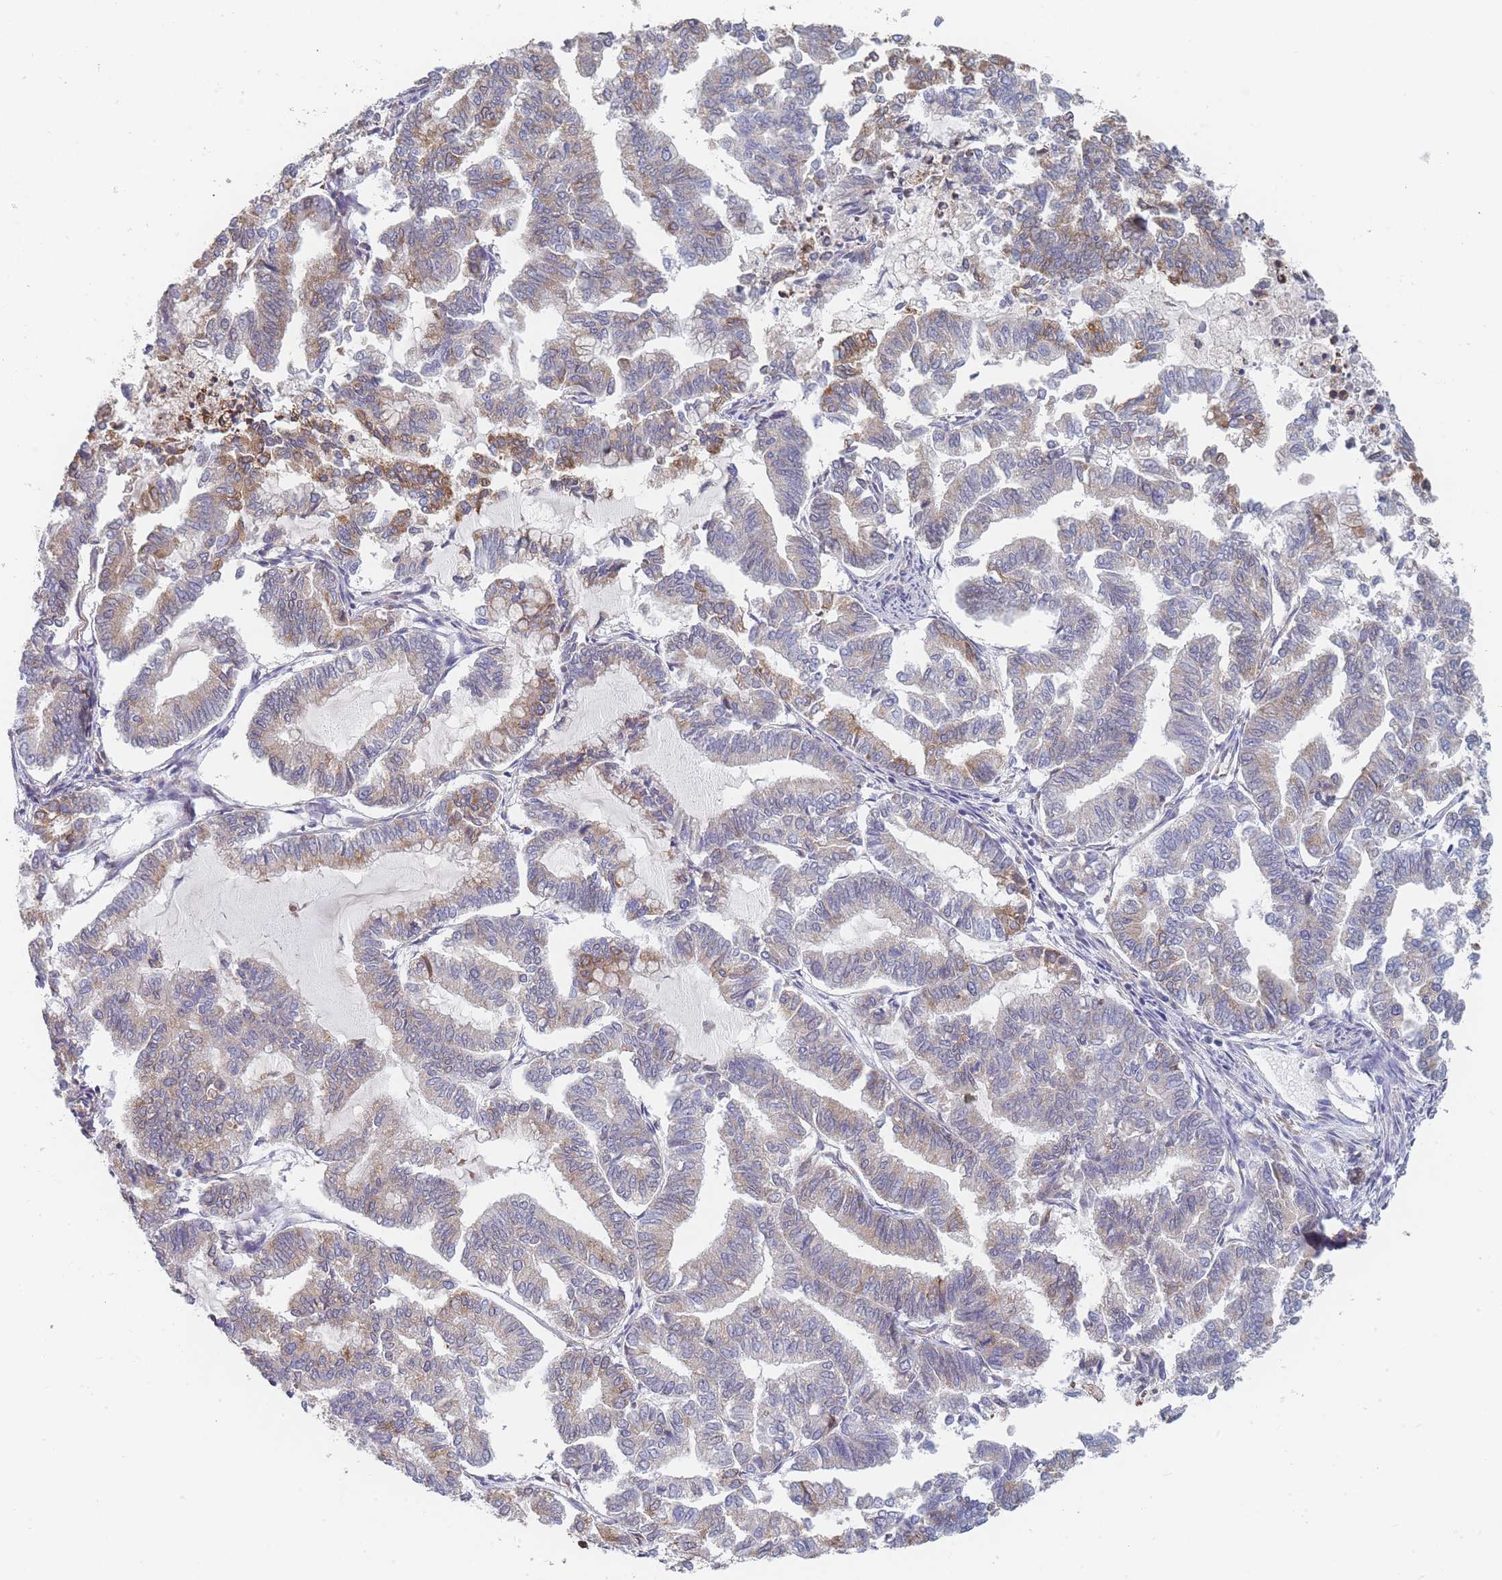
{"staining": {"intensity": "moderate", "quantity": "25%-75%", "location": "cytoplasmic/membranous"}, "tissue": "endometrial cancer", "cell_type": "Tumor cells", "image_type": "cancer", "snomed": [{"axis": "morphology", "description": "Adenocarcinoma, NOS"}, {"axis": "topography", "description": "Endometrium"}], "caption": "A brown stain shows moderate cytoplasmic/membranous expression of a protein in endometrial cancer (adenocarcinoma) tumor cells.", "gene": "OR7C2", "patient": {"sex": "female", "age": 79}}